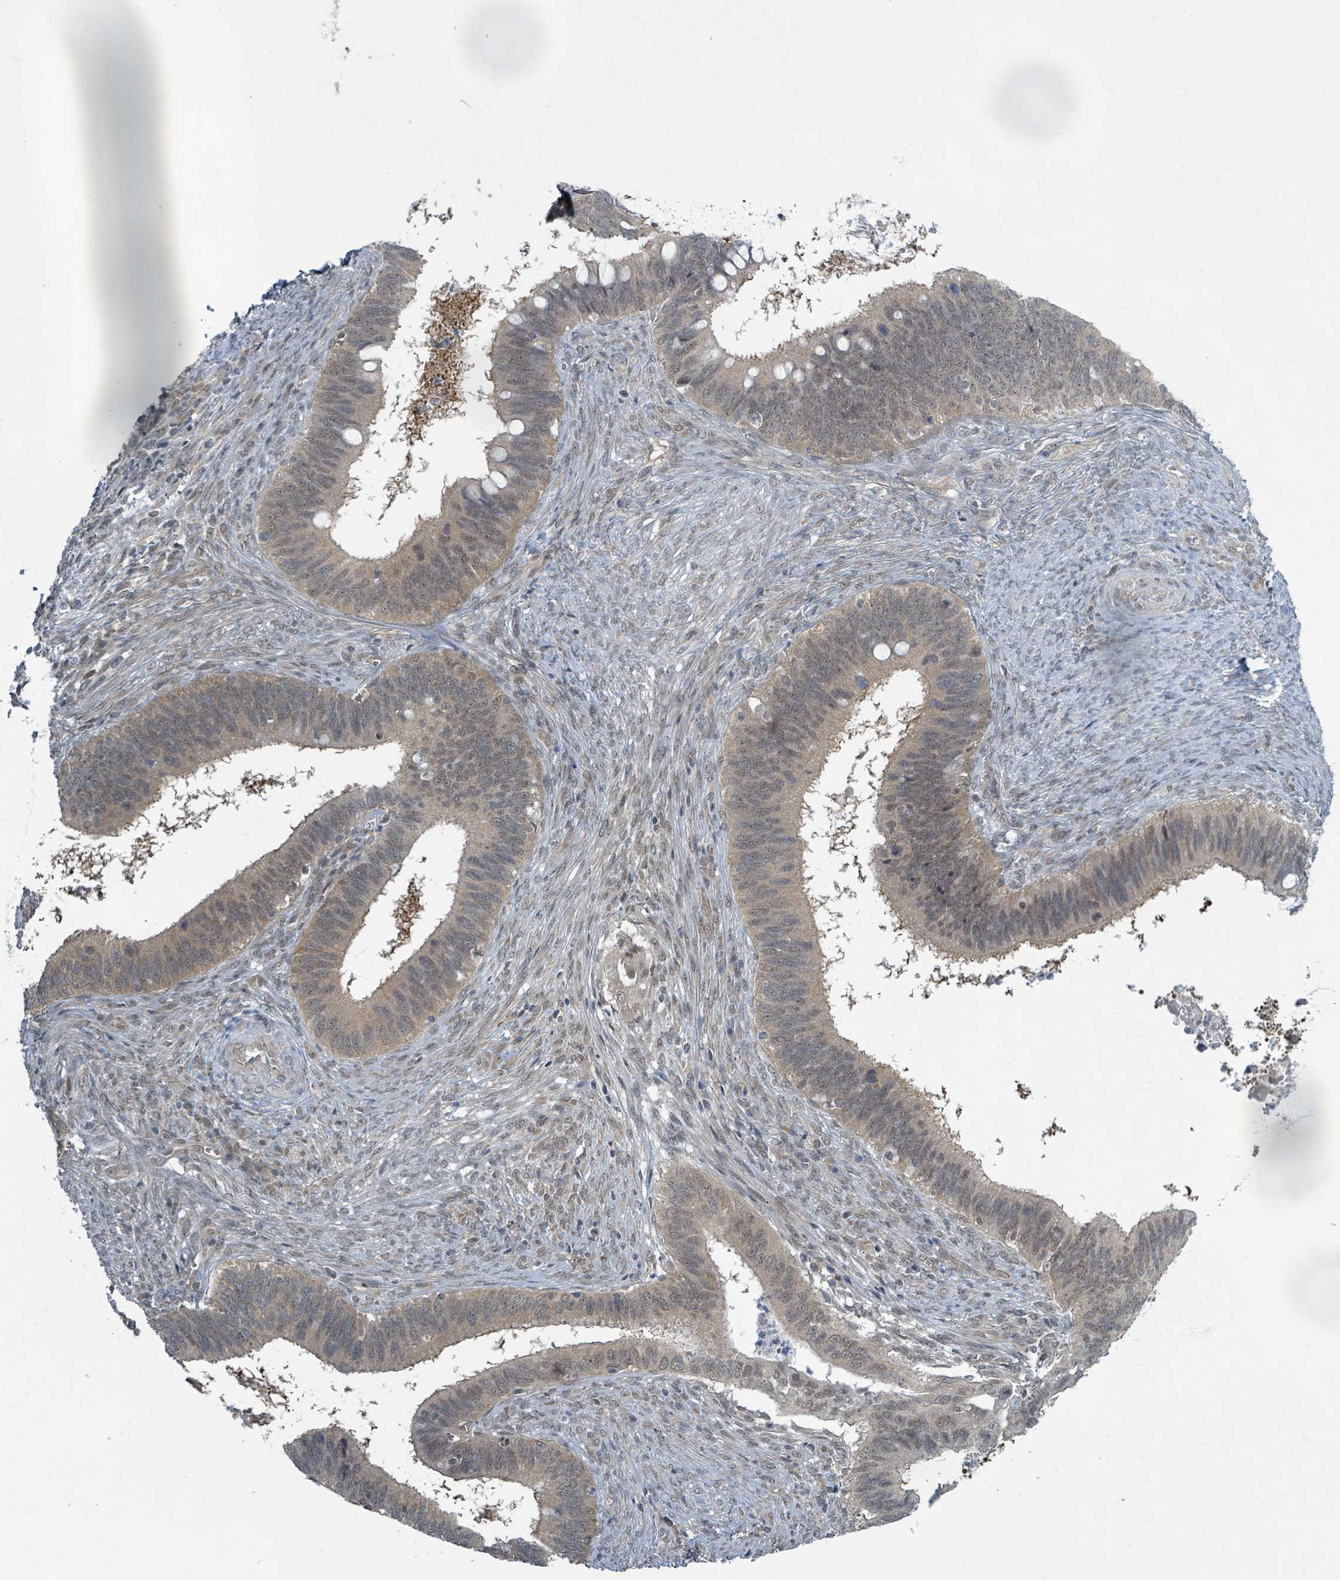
{"staining": {"intensity": "weak", "quantity": "<25%", "location": "nuclear"}, "tissue": "cervical cancer", "cell_type": "Tumor cells", "image_type": "cancer", "snomed": [{"axis": "morphology", "description": "Adenocarcinoma, NOS"}, {"axis": "topography", "description": "Cervix"}], "caption": "Immunohistochemistry of cervical cancer shows no staining in tumor cells. (DAB (3,3'-diaminobenzidine) immunohistochemistry (IHC) visualized using brightfield microscopy, high magnification).", "gene": "INTS15", "patient": {"sex": "female", "age": 42}}